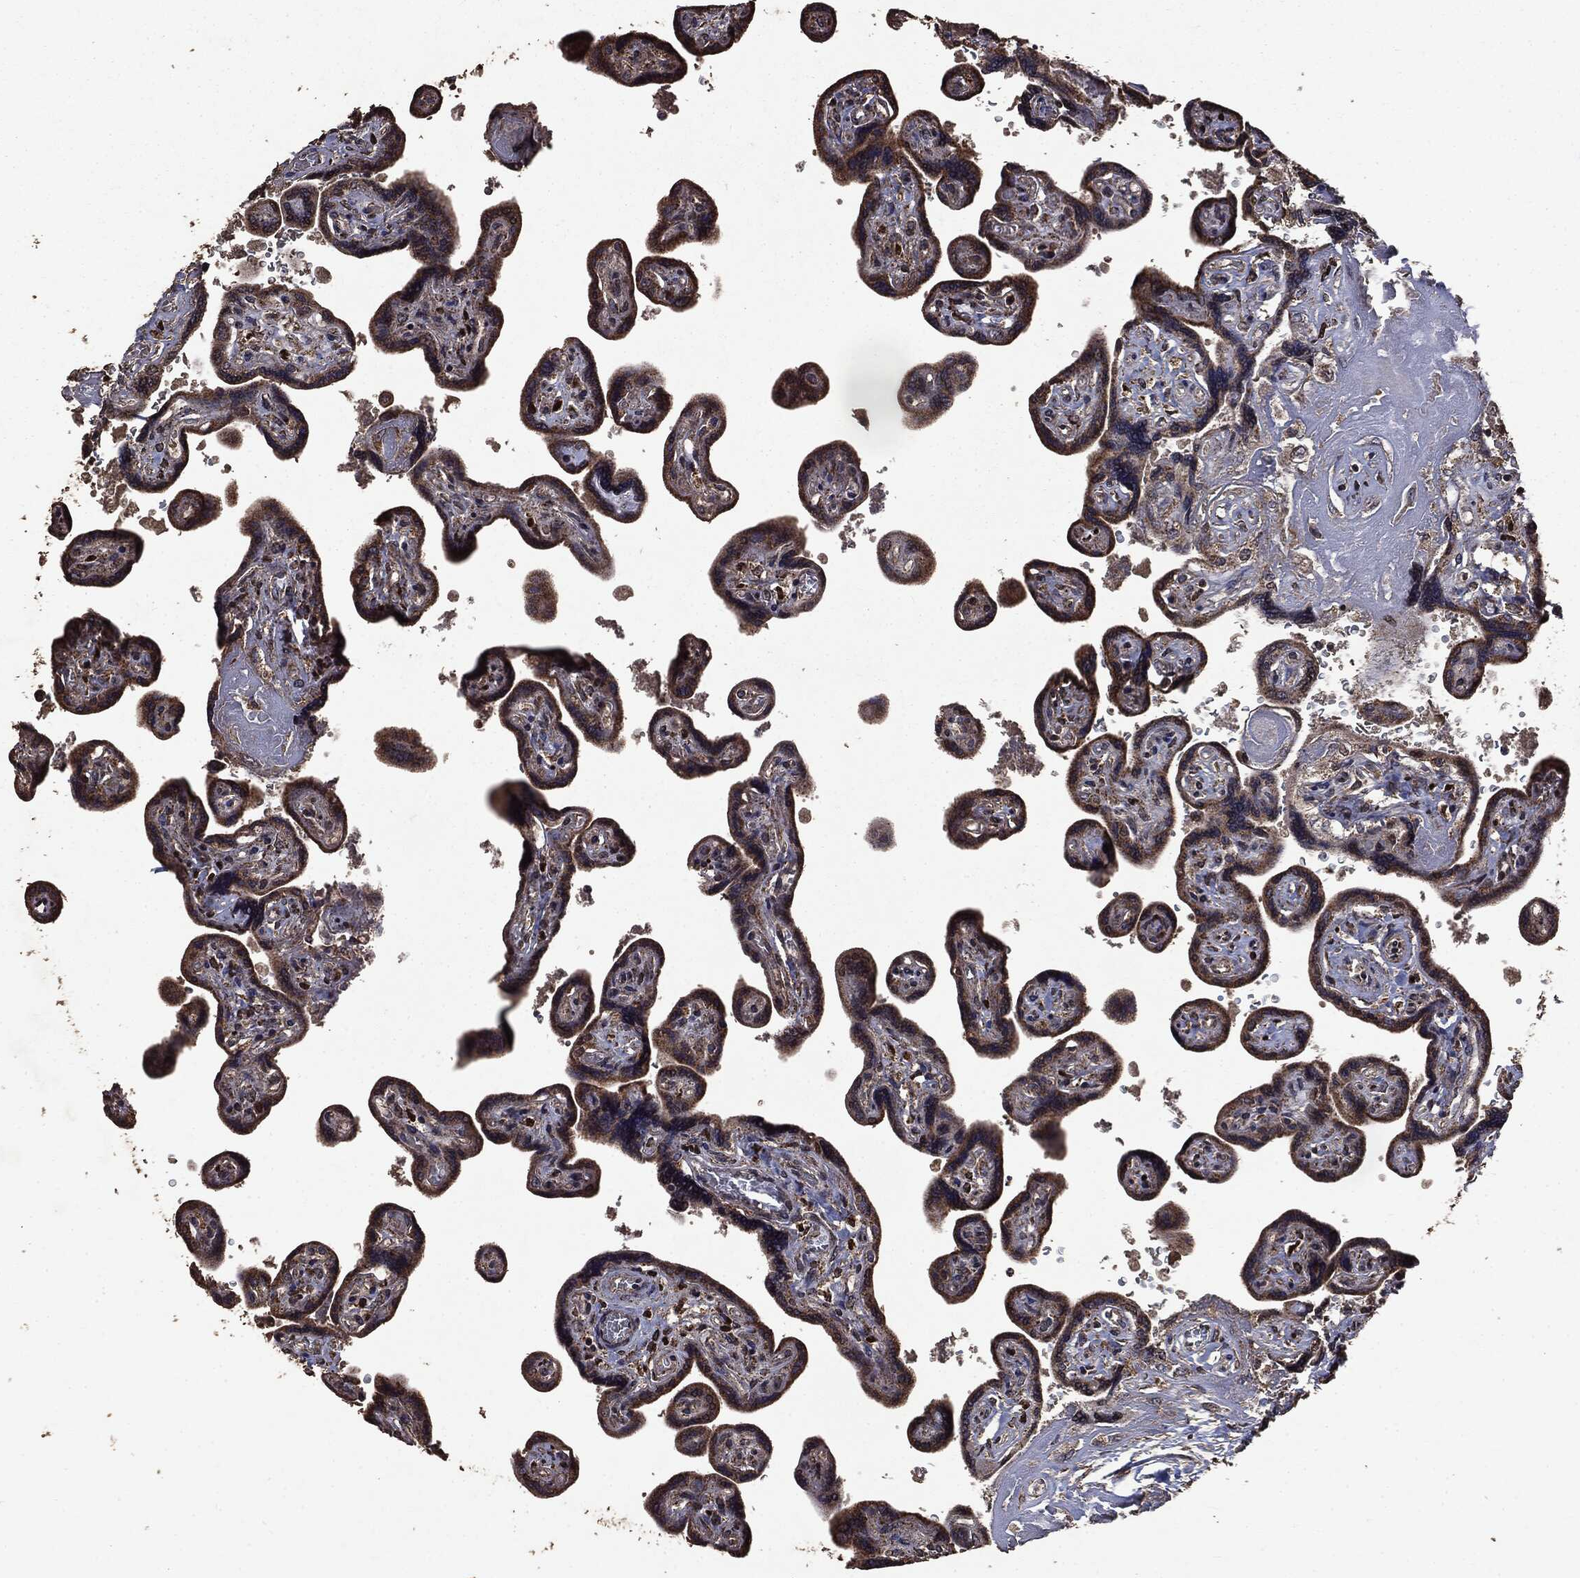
{"staining": {"intensity": "moderate", "quantity": ">75%", "location": "cytoplasmic/membranous,nuclear"}, "tissue": "placenta", "cell_type": "Decidual cells", "image_type": "normal", "snomed": [{"axis": "morphology", "description": "Normal tissue, NOS"}, {"axis": "topography", "description": "Placenta"}], "caption": "Placenta stained with immunohistochemistry exhibits moderate cytoplasmic/membranous,nuclear staining in about >75% of decidual cells.", "gene": "PPP6R2", "patient": {"sex": "female", "age": 32}}